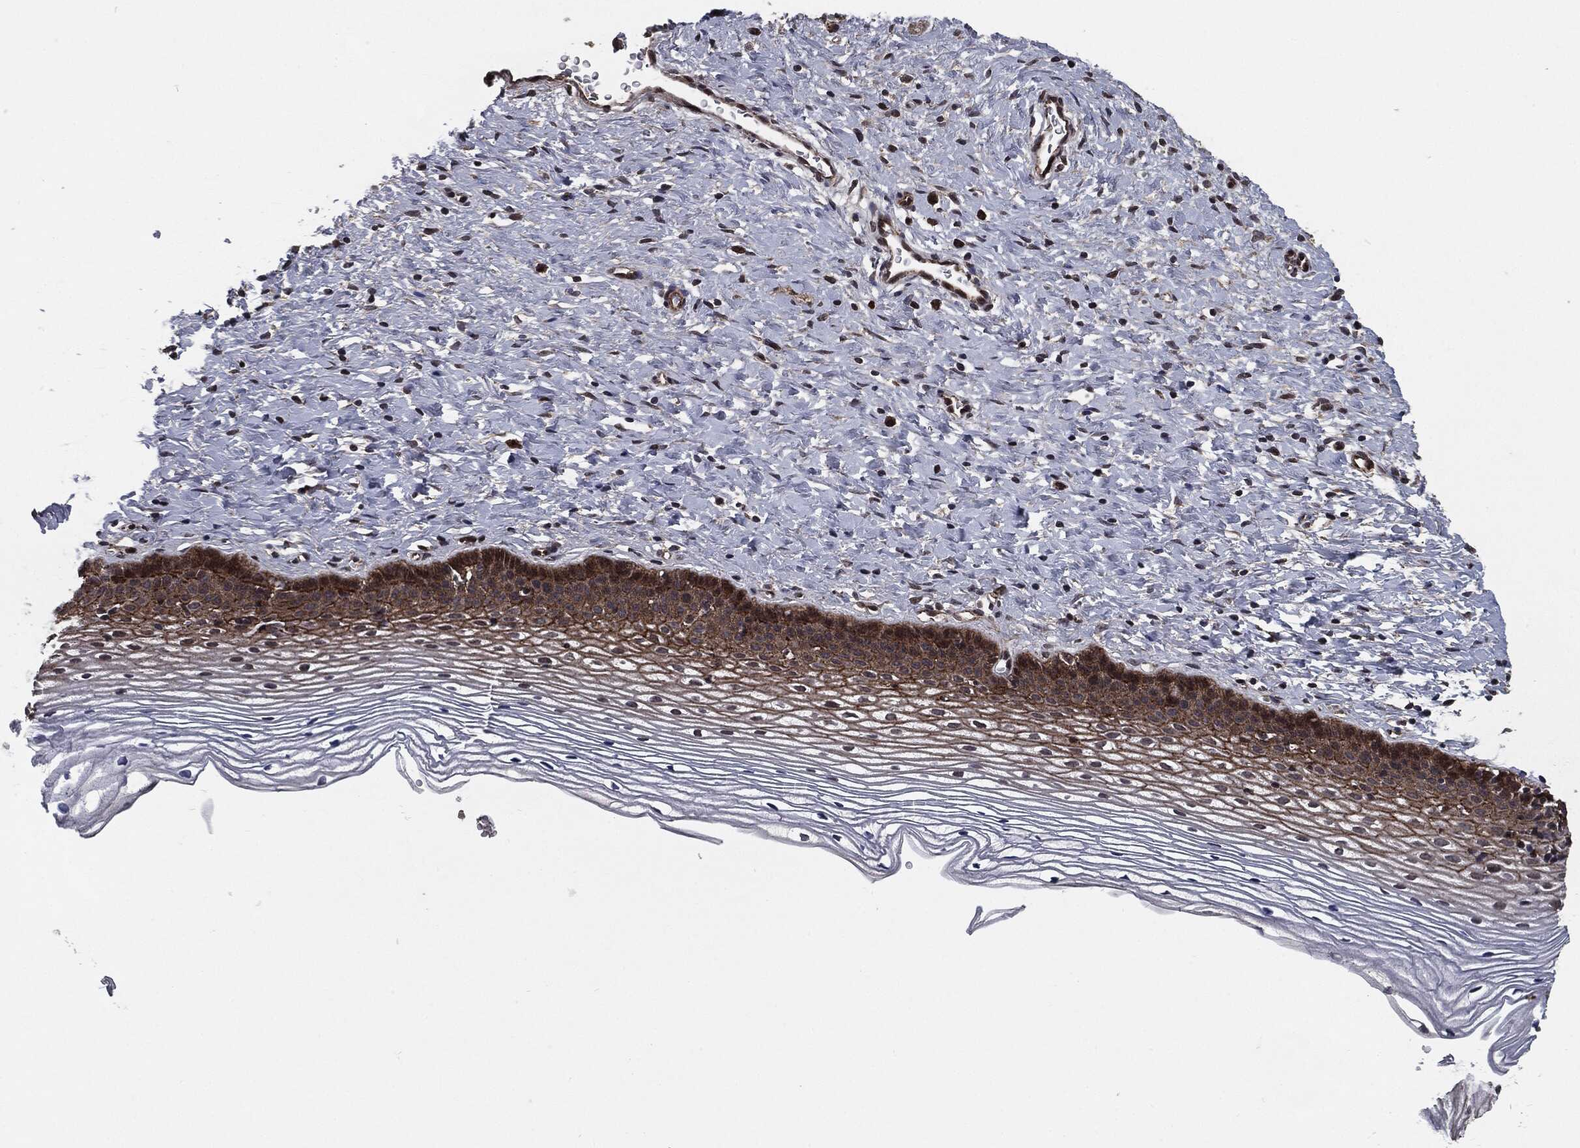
{"staining": {"intensity": "moderate", "quantity": "<25%", "location": "cytoplasmic/membranous"}, "tissue": "cervix", "cell_type": "Squamous epithelial cells", "image_type": "normal", "snomed": [{"axis": "morphology", "description": "Normal tissue, NOS"}, {"axis": "topography", "description": "Cervix"}], "caption": "Protein positivity by IHC reveals moderate cytoplasmic/membranous positivity in about <25% of squamous epithelial cells in normal cervix.", "gene": "PTPA", "patient": {"sex": "female", "age": 39}}